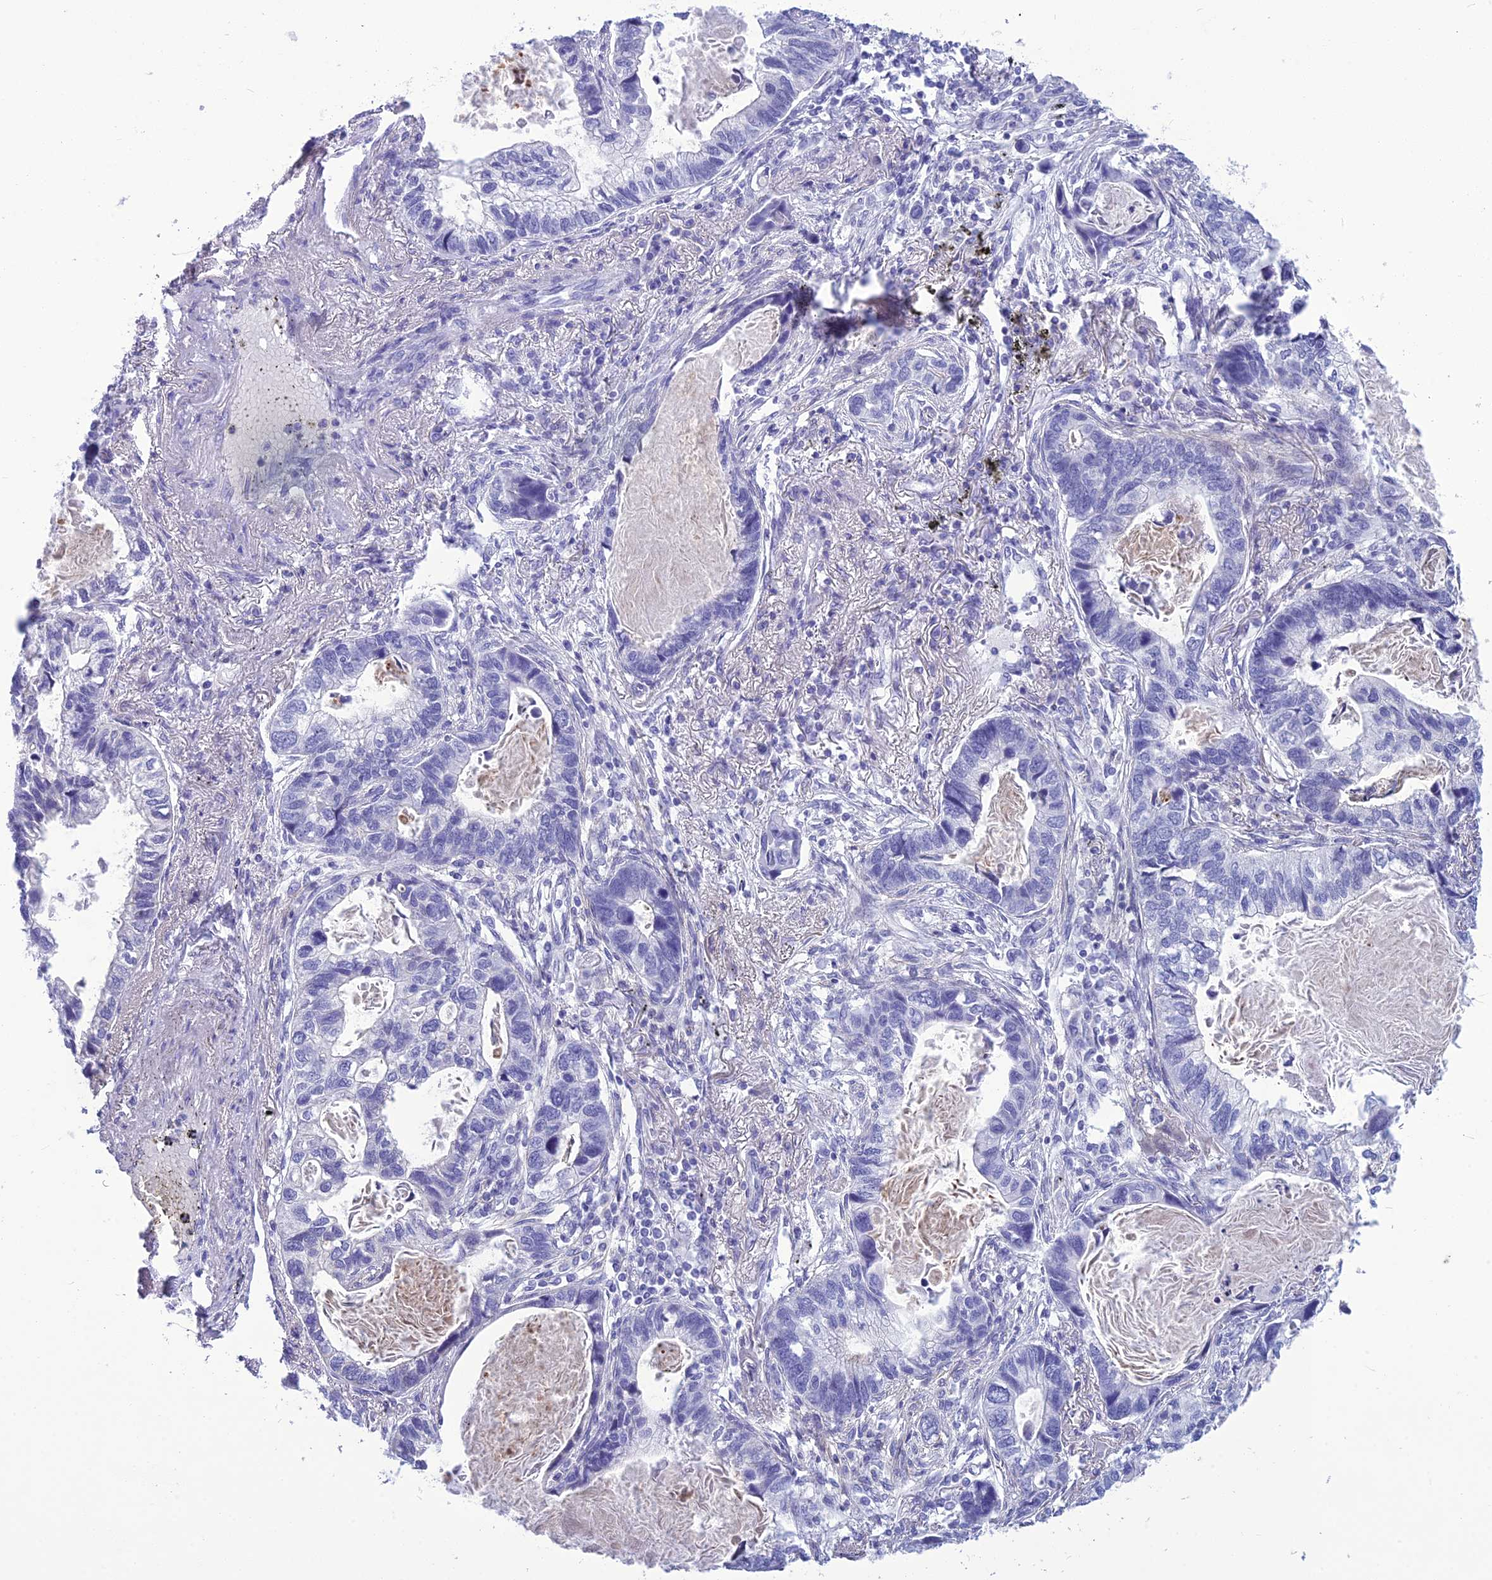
{"staining": {"intensity": "negative", "quantity": "none", "location": "none"}, "tissue": "lung cancer", "cell_type": "Tumor cells", "image_type": "cancer", "snomed": [{"axis": "morphology", "description": "Adenocarcinoma, NOS"}, {"axis": "topography", "description": "Lung"}], "caption": "A micrograph of human lung cancer is negative for staining in tumor cells.", "gene": "BBS2", "patient": {"sex": "male", "age": 67}}